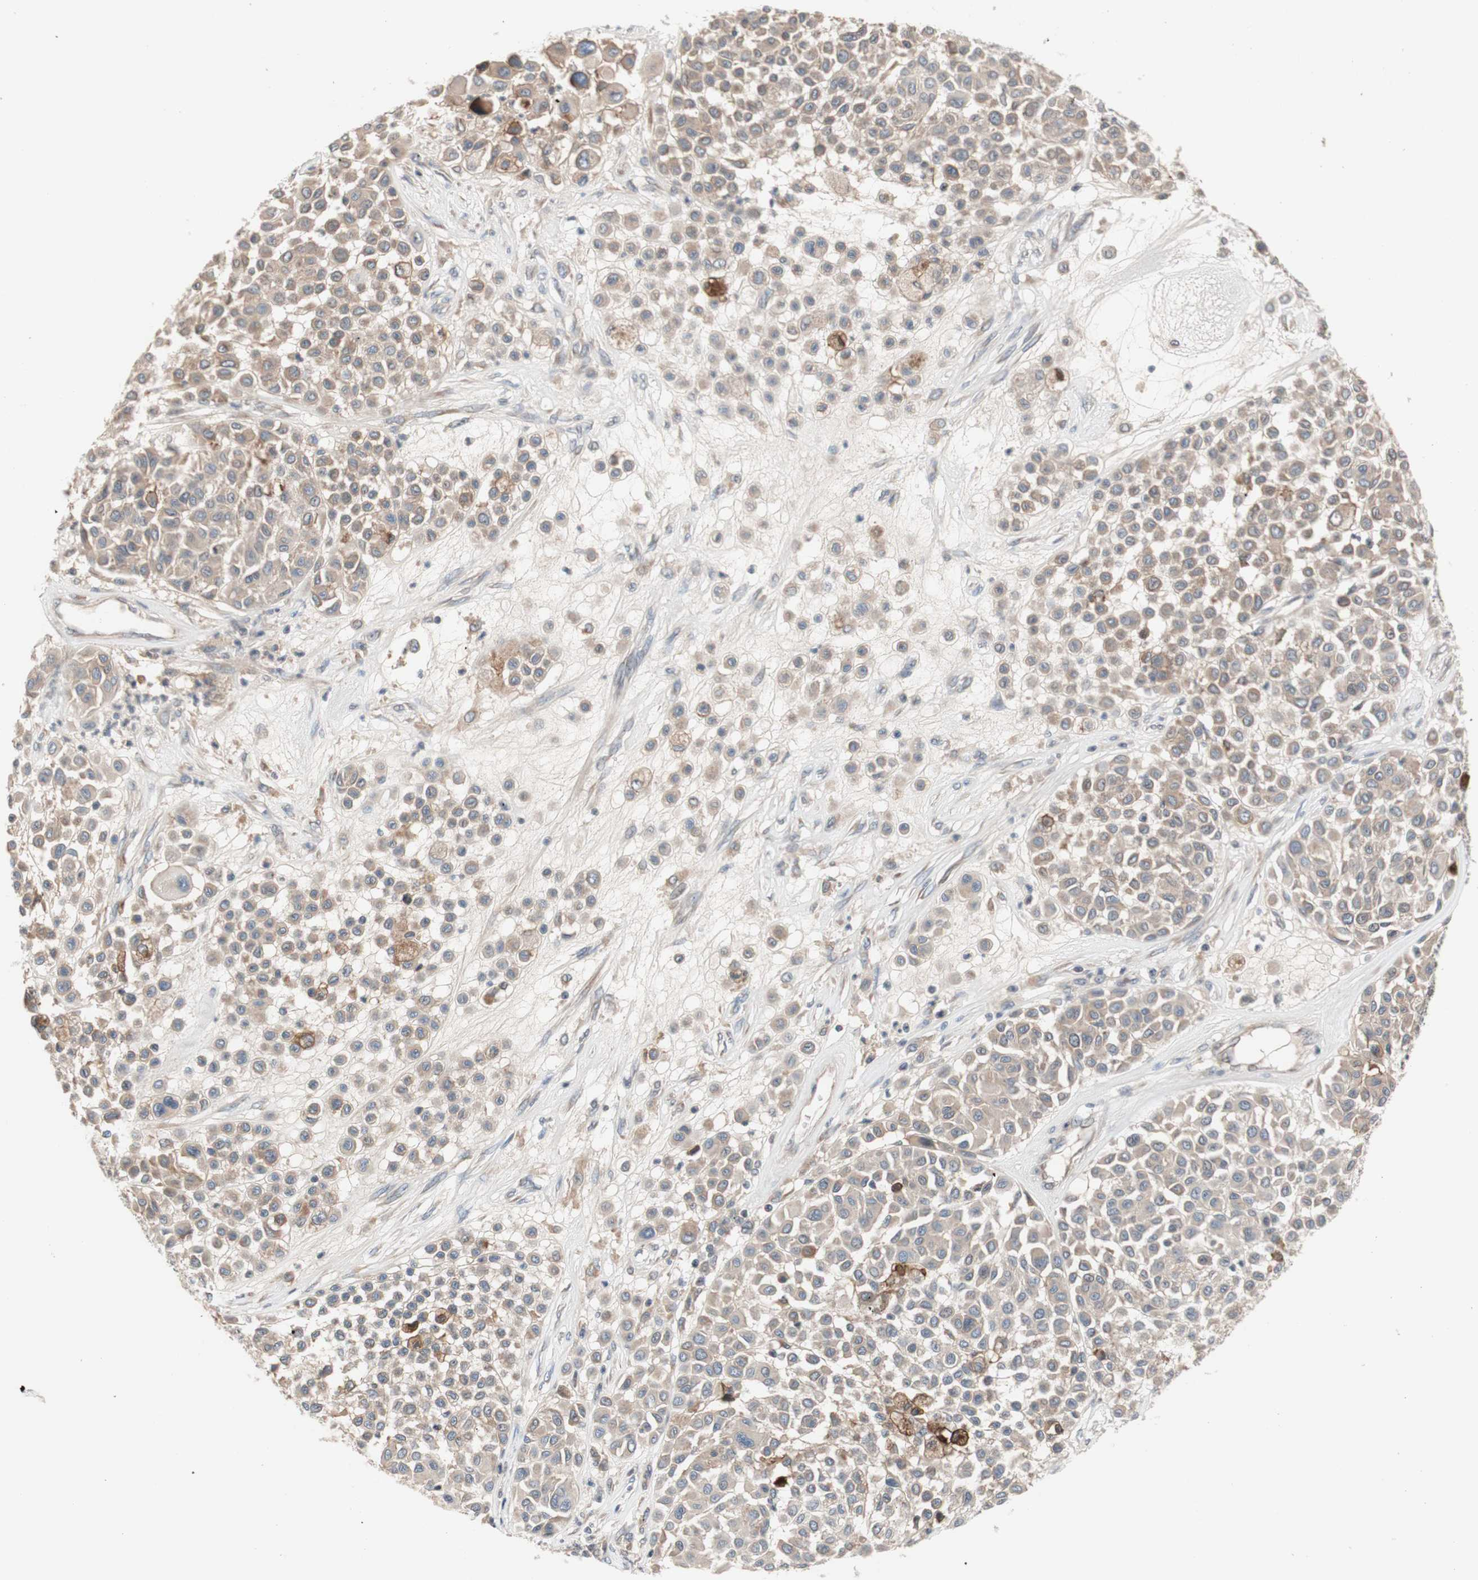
{"staining": {"intensity": "weak", "quantity": ">75%", "location": "cytoplasmic/membranous"}, "tissue": "melanoma", "cell_type": "Tumor cells", "image_type": "cancer", "snomed": [{"axis": "morphology", "description": "Malignant melanoma, Metastatic site"}, {"axis": "topography", "description": "Soft tissue"}], "caption": "The immunohistochemical stain highlights weak cytoplasmic/membranous positivity in tumor cells of melanoma tissue. (DAB IHC, brown staining for protein, blue staining for nuclei).", "gene": "CD55", "patient": {"sex": "male", "age": 41}}